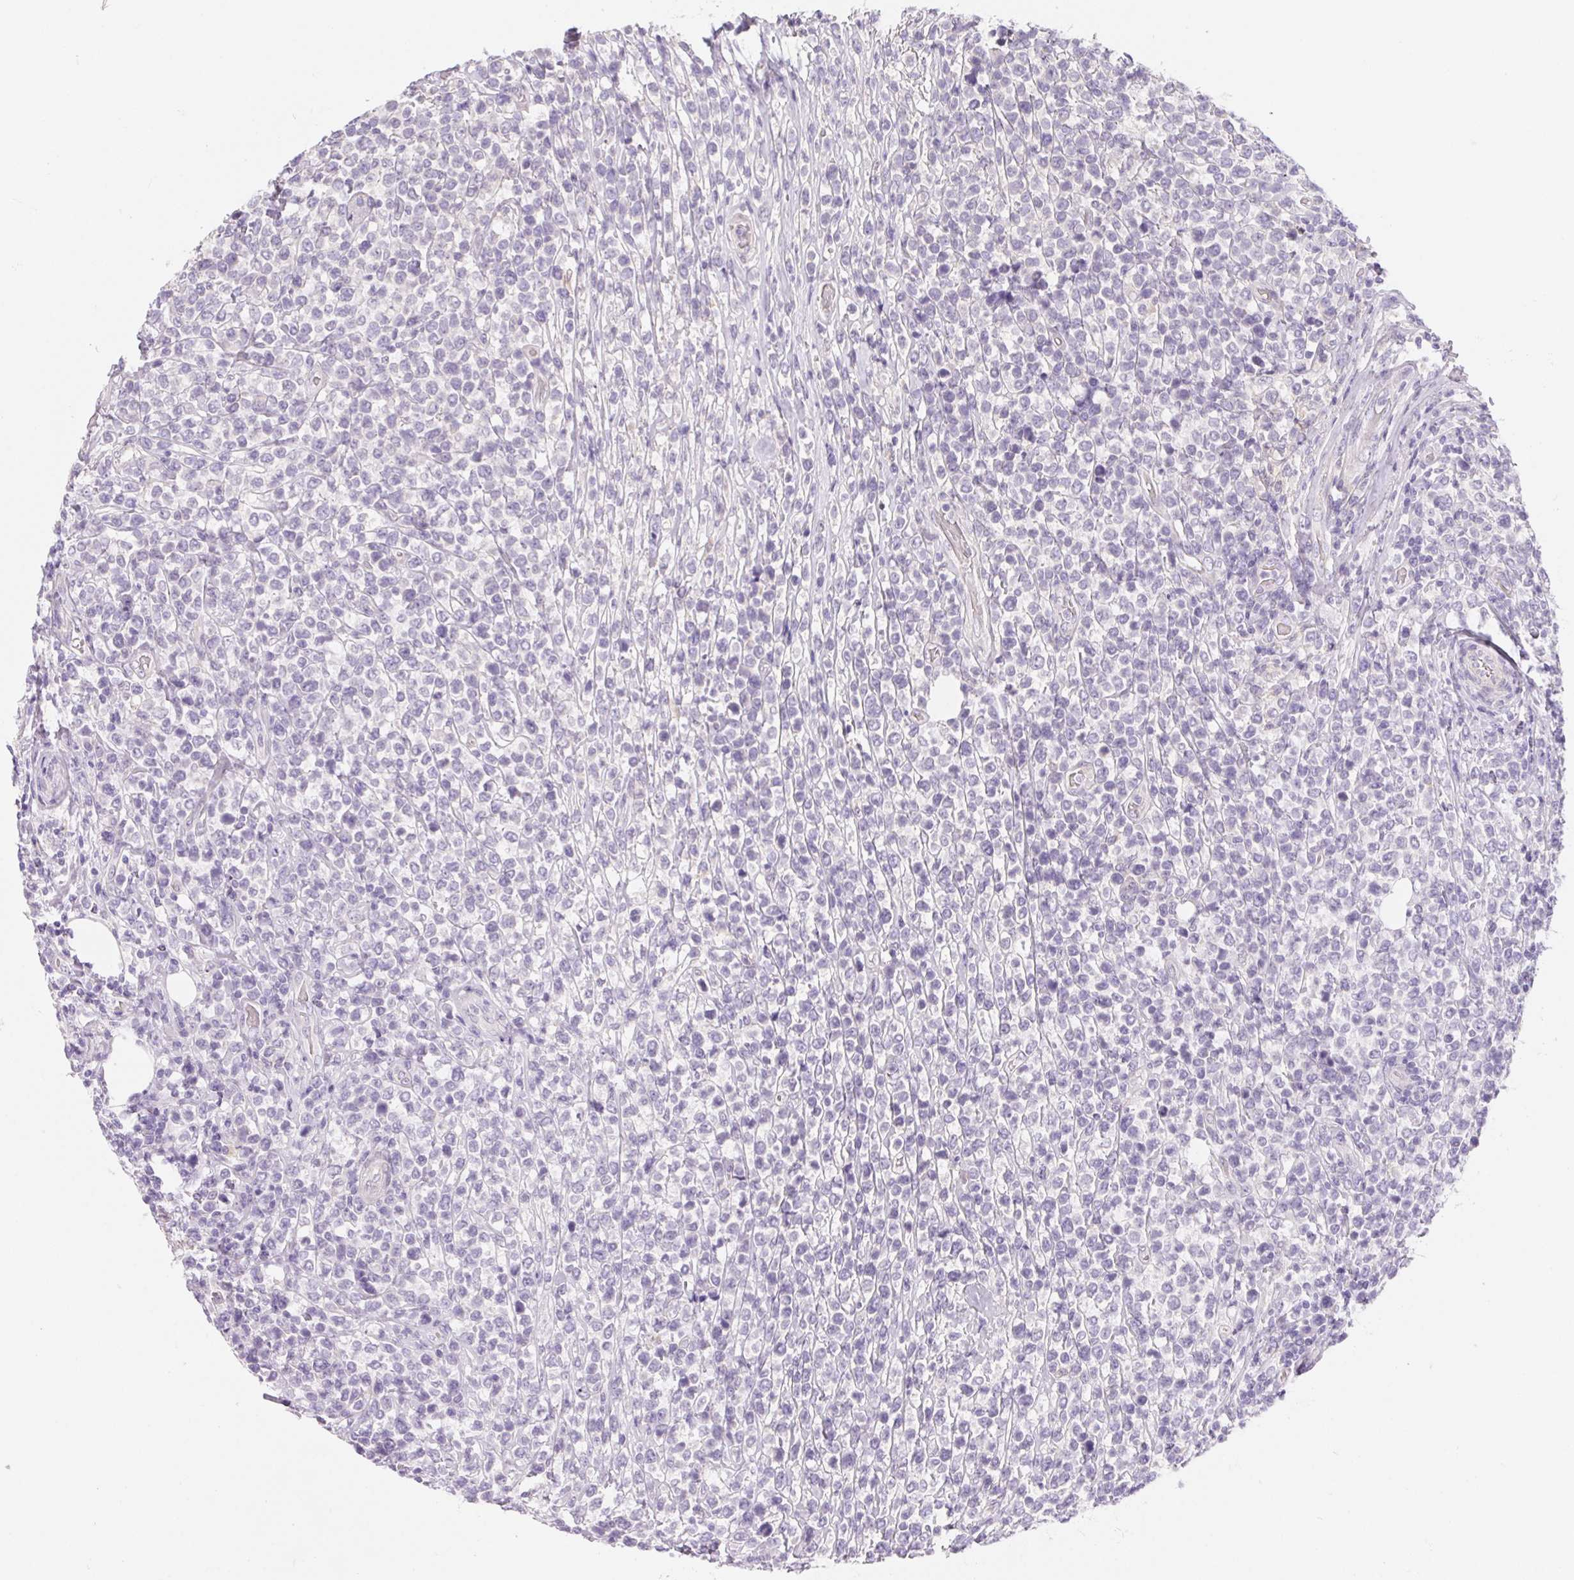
{"staining": {"intensity": "negative", "quantity": "none", "location": "none"}, "tissue": "lymphoma", "cell_type": "Tumor cells", "image_type": "cancer", "snomed": [{"axis": "morphology", "description": "Malignant lymphoma, non-Hodgkin's type, High grade"}, {"axis": "topography", "description": "Soft tissue"}], "caption": "Malignant lymphoma, non-Hodgkin's type (high-grade) stained for a protein using immunohistochemistry (IHC) shows no positivity tumor cells.", "gene": "CTNND2", "patient": {"sex": "female", "age": 56}}